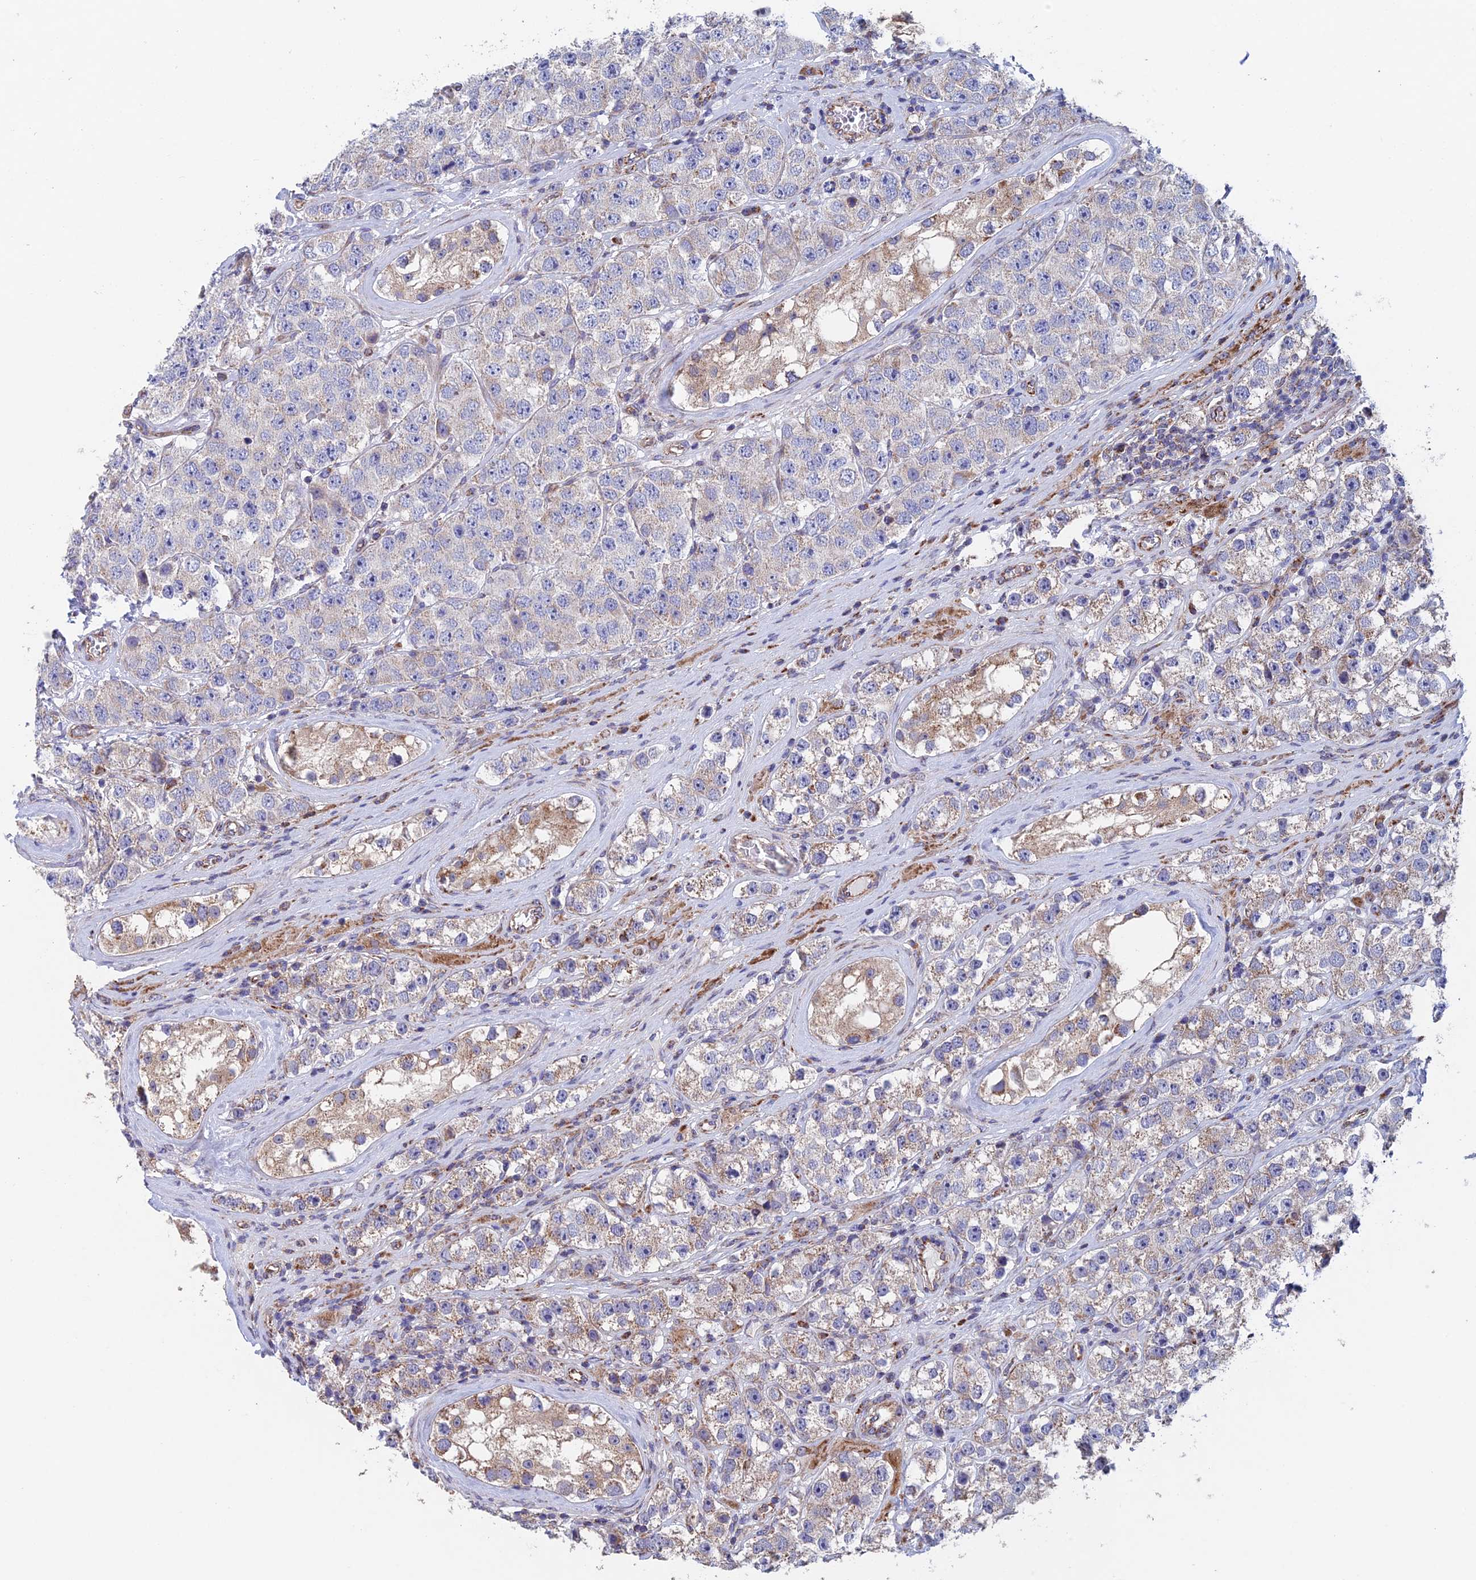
{"staining": {"intensity": "weak", "quantity": "<25%", "location": "cytoplasmic/membranous"}, "tissue": "testis cancer", "cell_type": "Tumor cells", "image_type": "cancer", "snomed": [{"axis": "morphology", "description": "Seminoma, NOS"}, {"axis": "topography", "description": "Testis"}], "caption": "The histopathology image displays no significant positivity in tumor cells of seminoma (testis). Brightfield microscopy of IHC stained with DAB (brown) and hematoxylin (blue), captured at high magnification.", "gene": "MRPL1", "patient": {"sex": "male", "age": 28}}